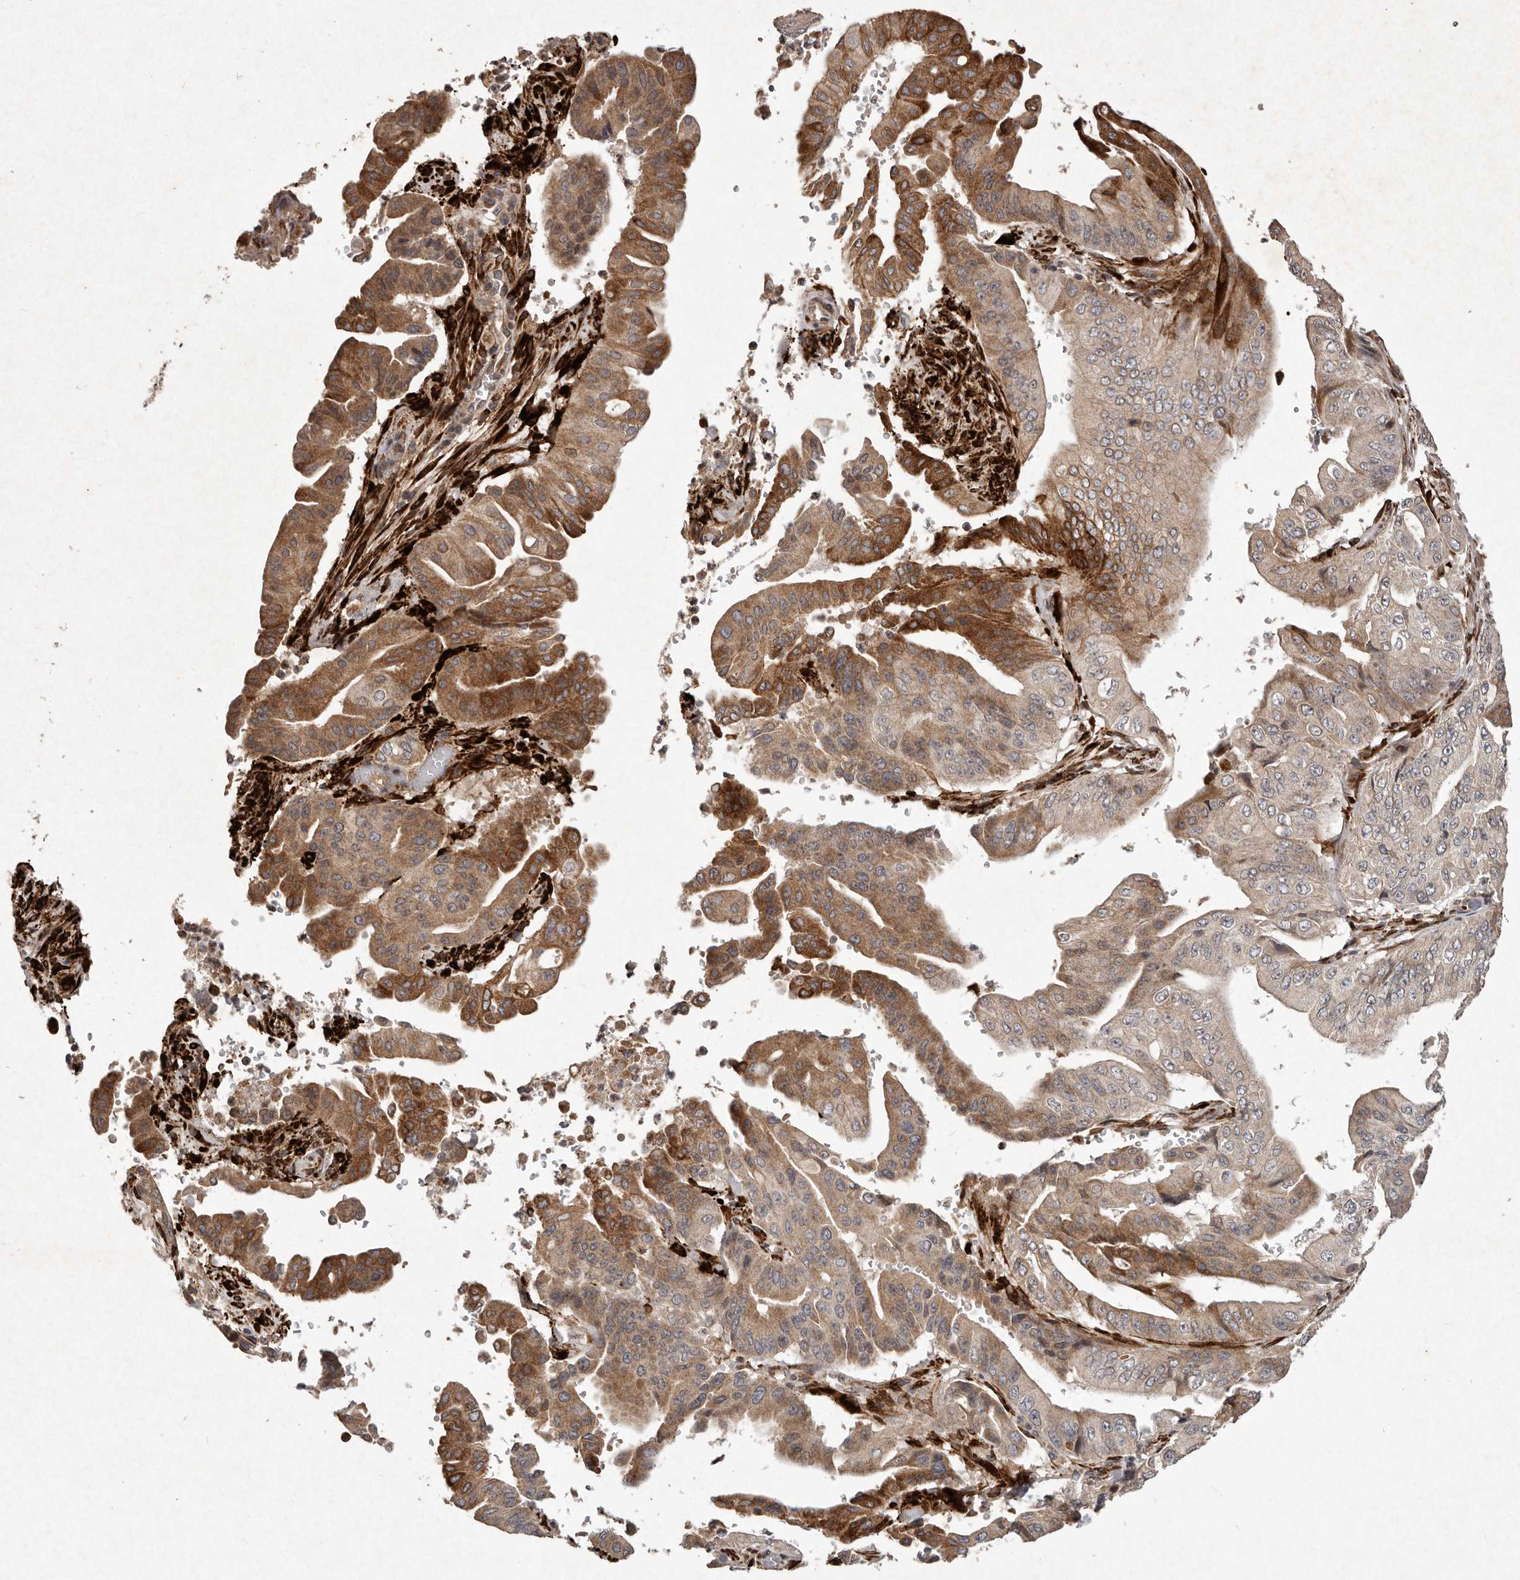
{"staining": {"intensity": "moderate", "quantity": ">75%", "location": "cytoplasmic/membranous"}, "tissue": "pancreatic cancer", "cell_type": "Tumor cells", "image_type": "cancer", "snomed": [{"axis": "morphology", "description": "Adenocarcinoma, NOS"}, {"axis": "topography", "description": "Pancreas"}], "caption": "Immunohistochemical staining of human pancreatic cancer (adenocarcinoma) shows medium levels of moderate cytoplasmic/membranous expression in about >75% of tumor cells. The protein is shown in brown color, while the nuclei are stained blue.", "gene": "PLOD2", "patient": {"sex": "female", "age": 77}}